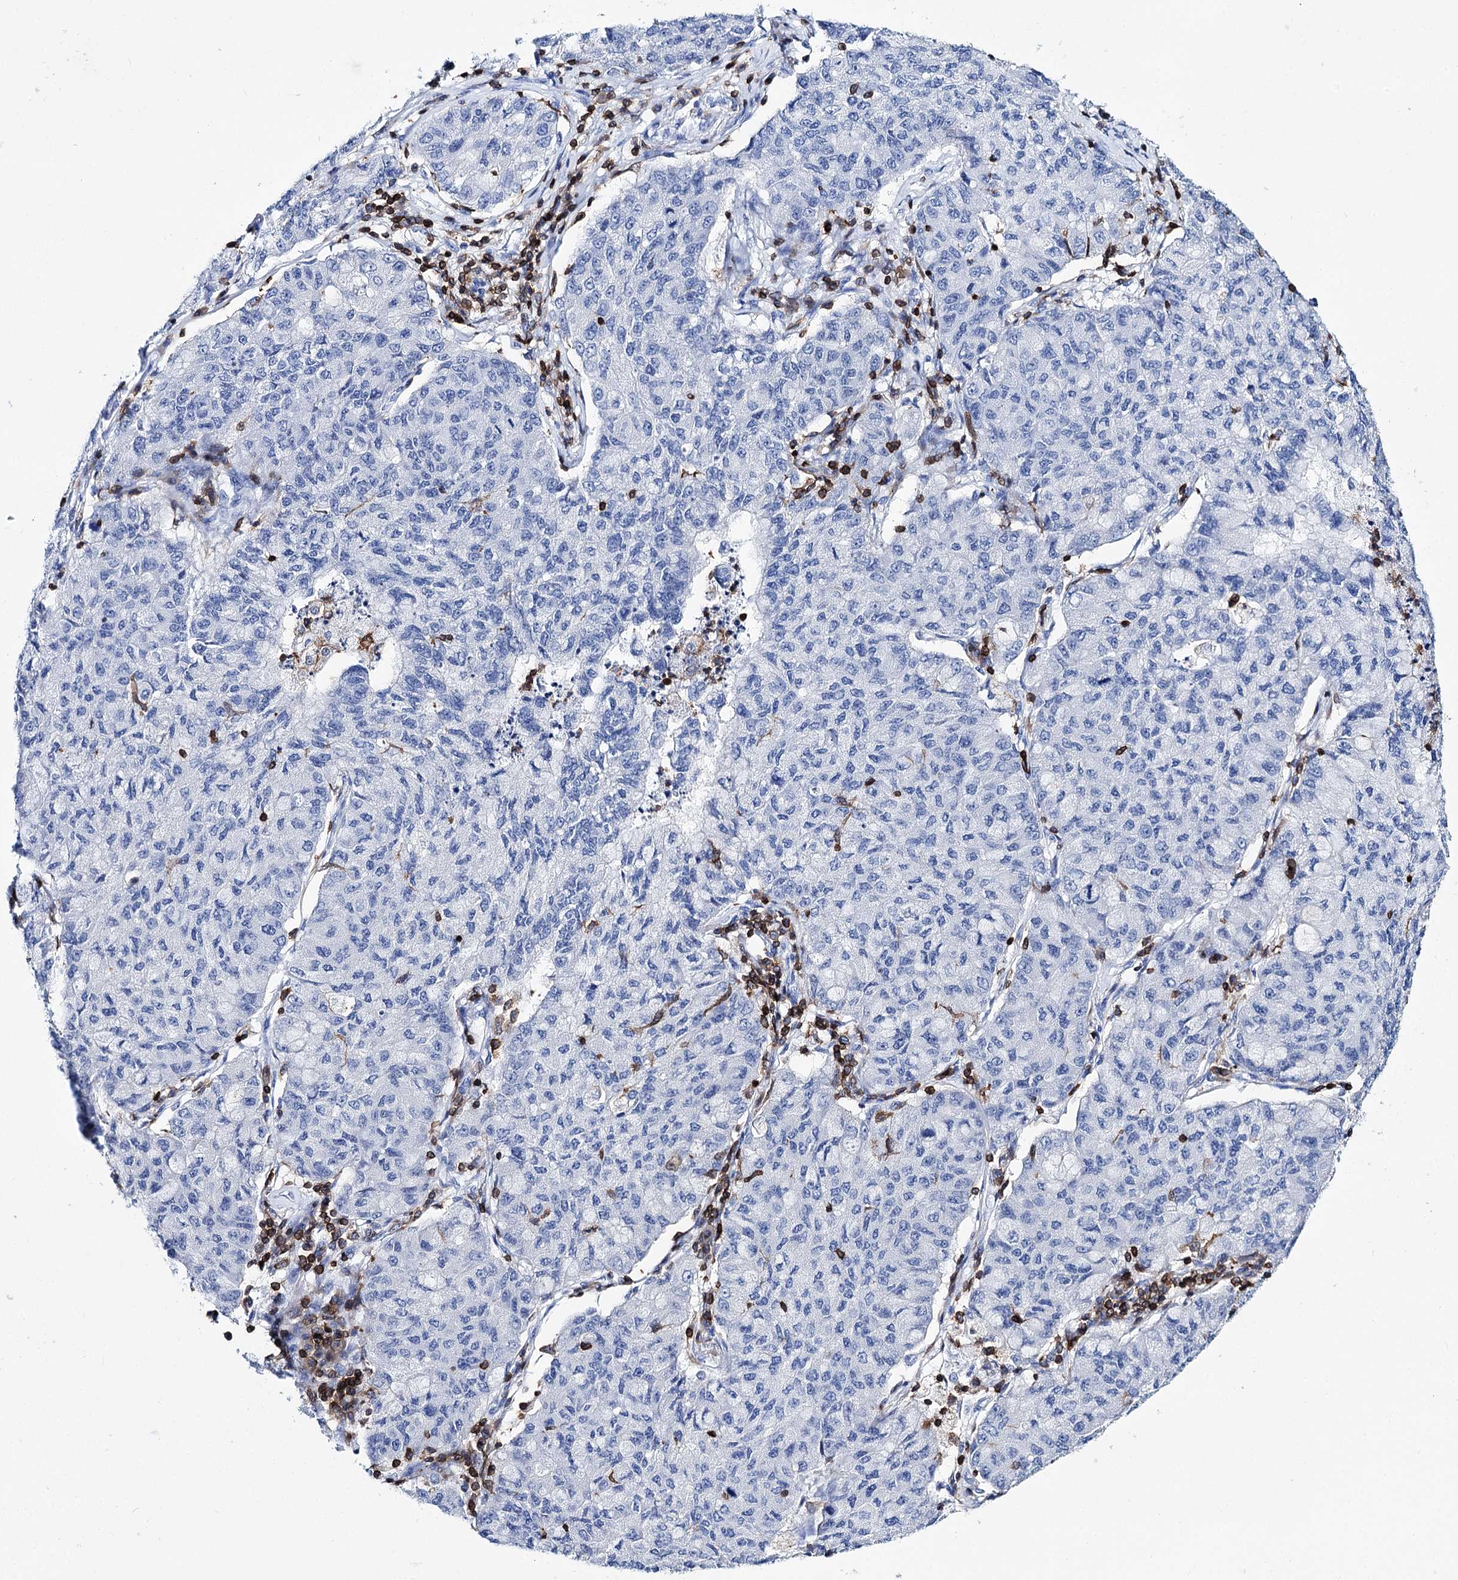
{"staining": {"intensity": "negative", "quantity": "none", "location": "none"}, "tissue": "lung cancer", "cell_type": "Tumor cells", "image_type": "cancer", "snomed": [{"axis": "morphology", "description": "Squamous cell carcinoma, NOS"}, {"axis": "topography", "description": "Lung"}], "caption": "DAB (3,3'-diaminobenzidine) immunohistochemical staining of lung cancer shows no significant positivity in tumor cells. (DAB immunohistochemistry (IHC), high magnification).", "gene": "DEF6", "patient": {"sex": "male", "age": 74}}